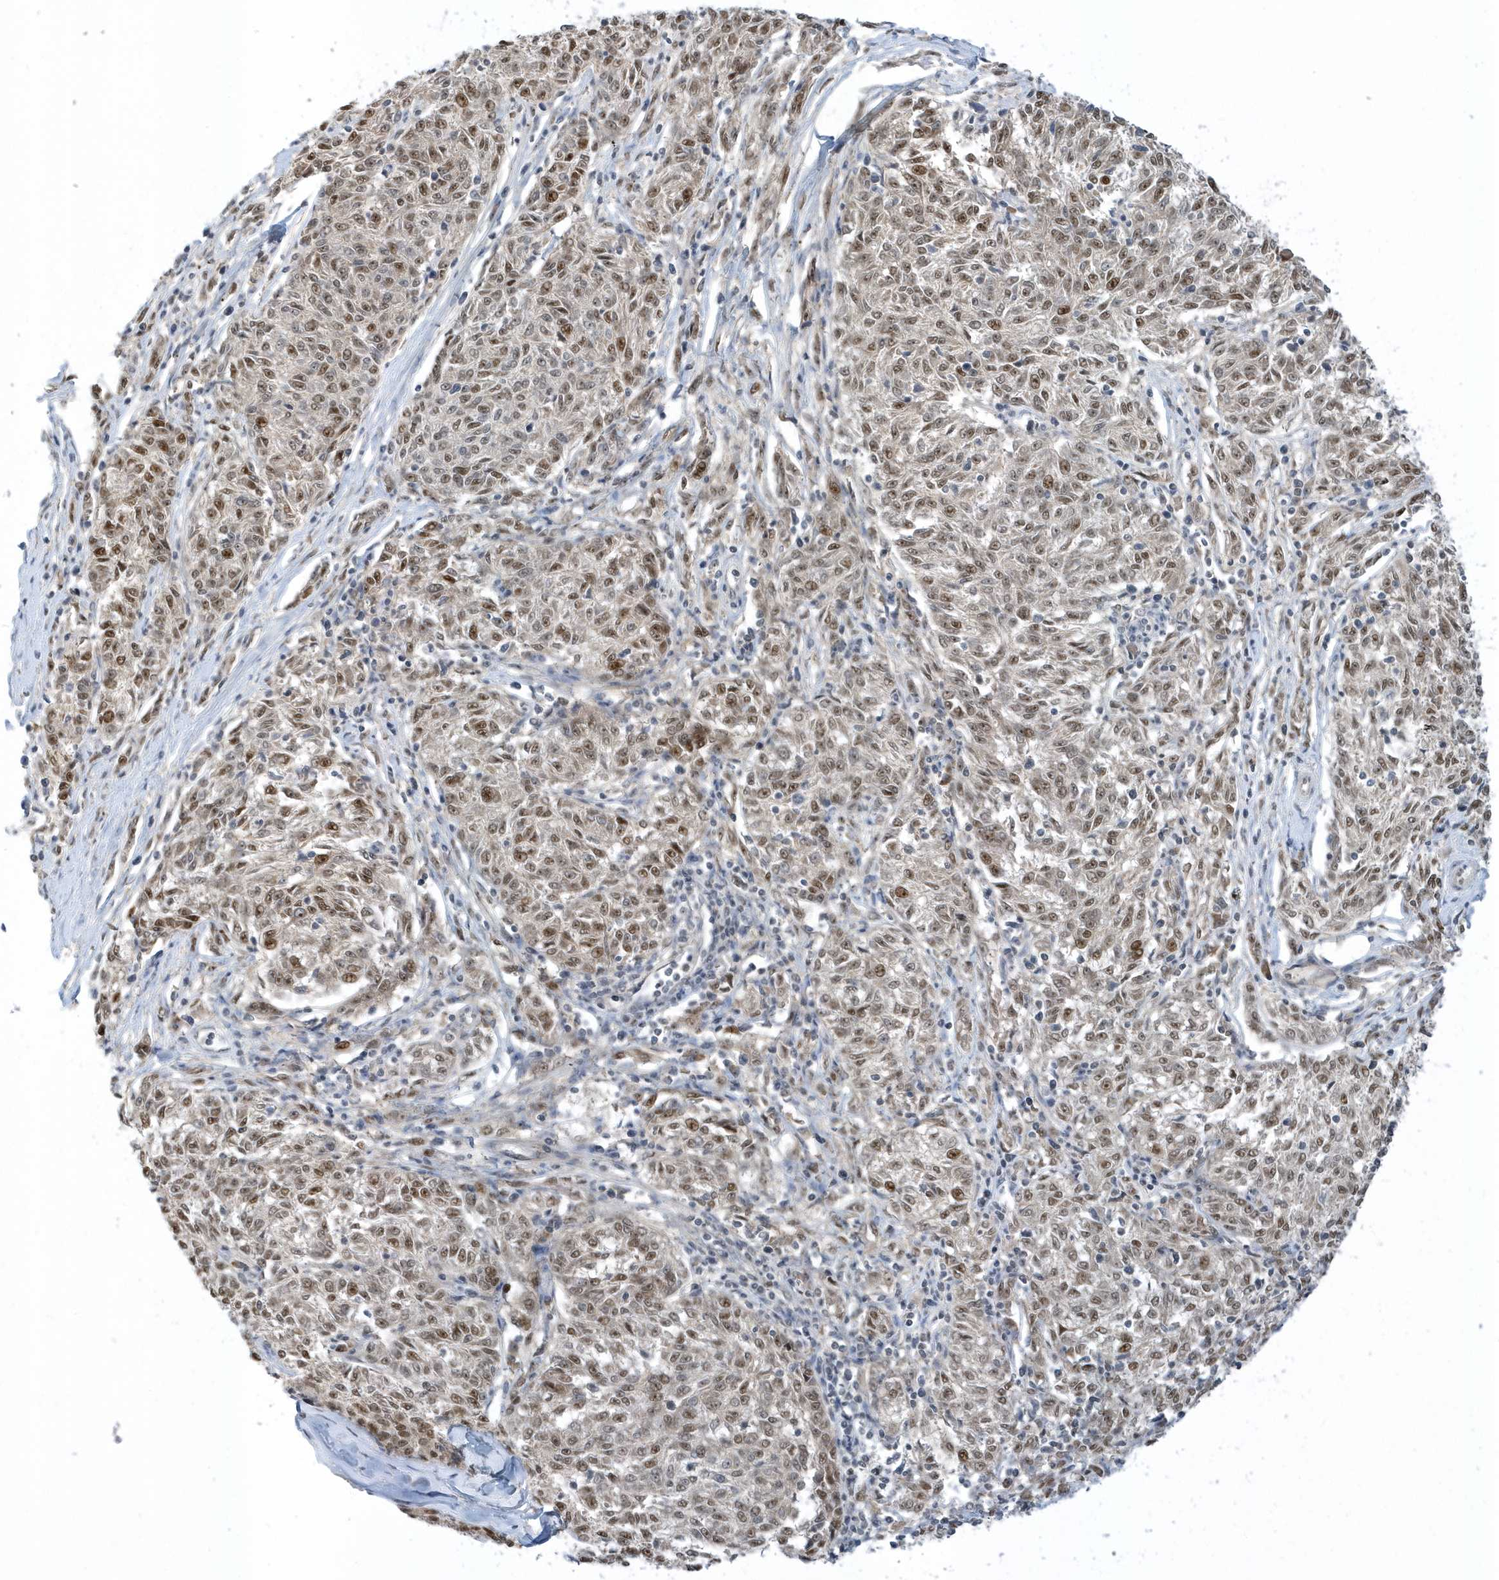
{"staining": {"intensity": "moderate", "quantity": ">75%", "location": "nuclear"}, "tissue": "melanoma", "cell_type": "Tumor cells", "image_type": "cancer", "snomed": [{"axis": "morphology", "description": "Malignant melanoma, NOS"}, {"axis": "topography", "description": "Skin"}], "caption": "Melanoma tissue exhibits moderate nuclear positivity in about >75% of tumor cells, visualized by immunohistochemistry.", "gene": "ZNF740", "patient": {"sex": "female", "age": 72}}